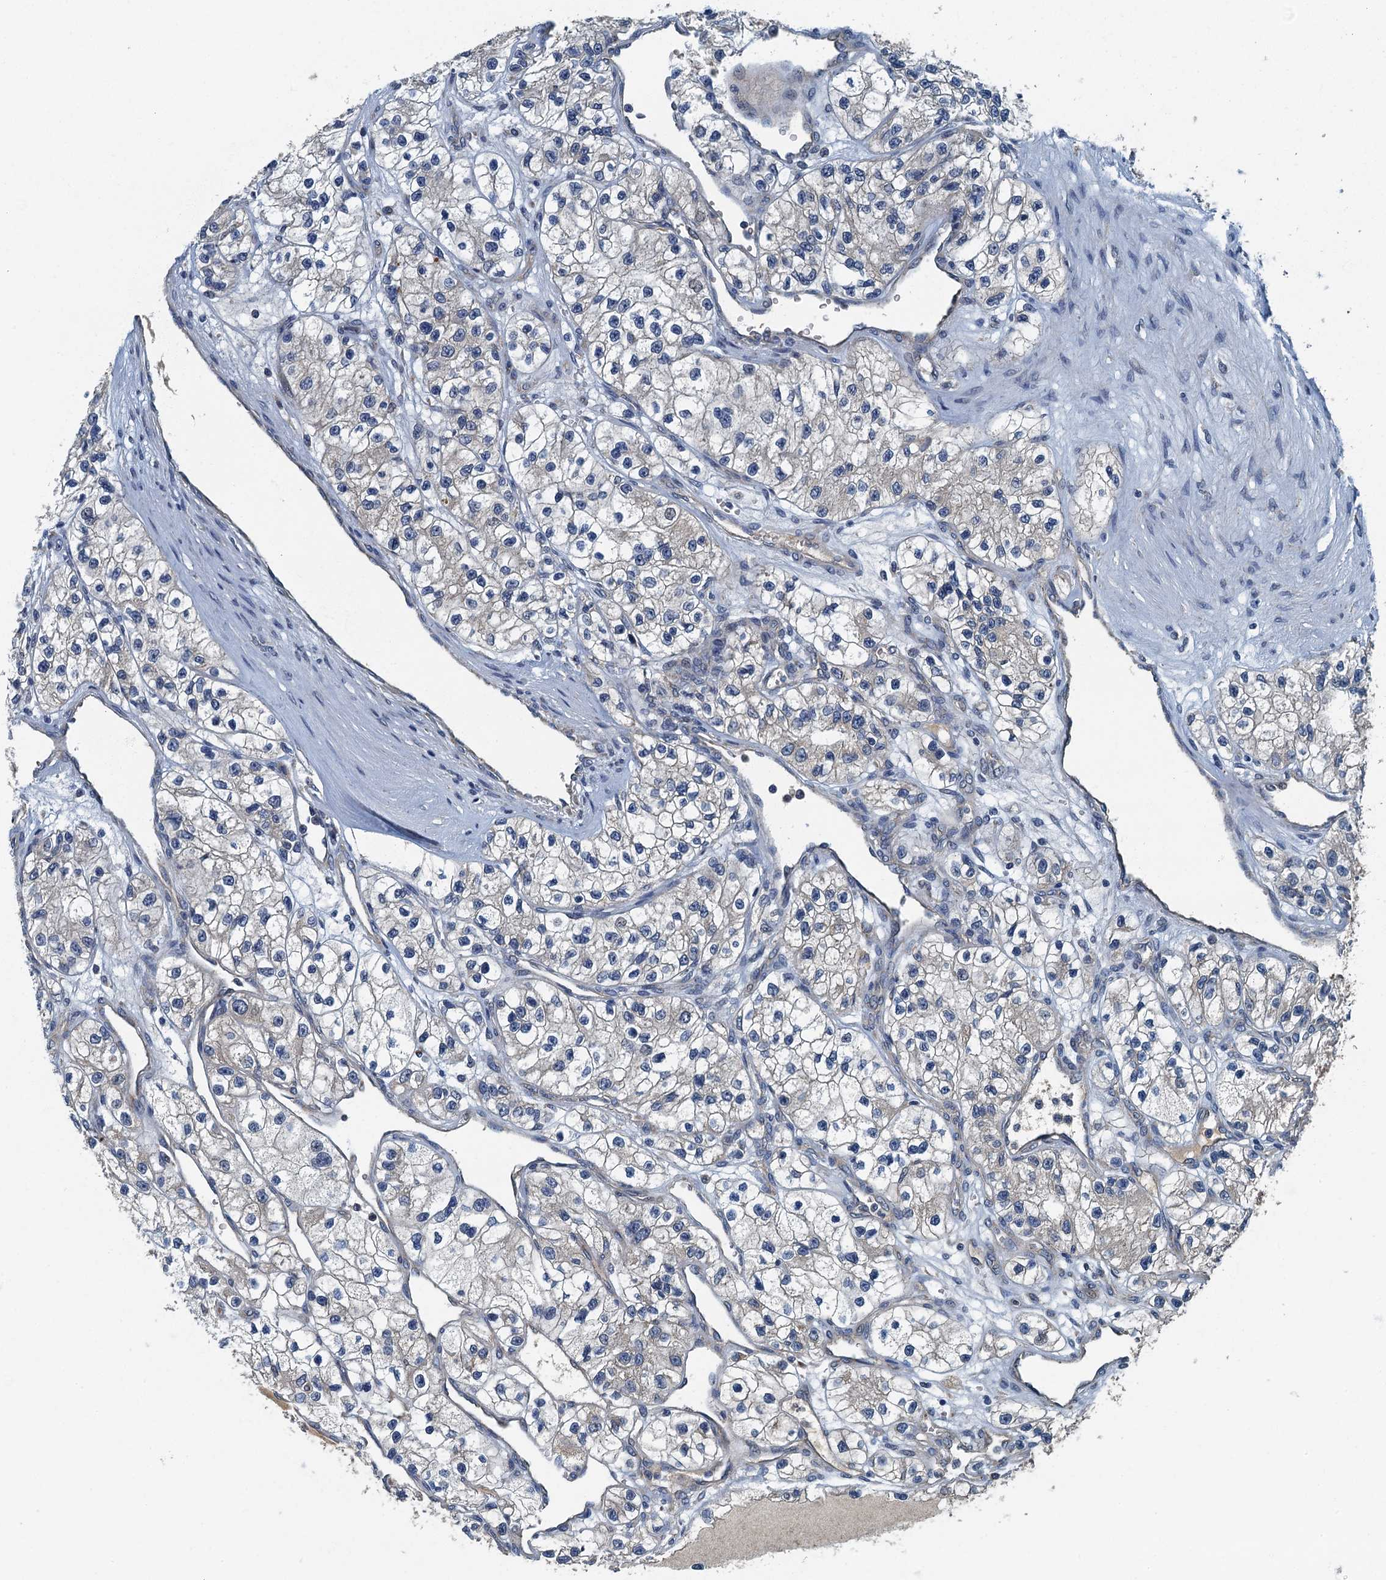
{"staining": {"intensity": "negative", "quantity": "none", "location": "none"}, "tissue": "renal cancer", "cell_type": "Tumor cells", "image_type": "cancer", "snomed": [{"axis": "morphology", "description": "Adenocarcinoma, NOS"}, {"axis": "topography", "description": "Kidney"}], "caption": "High magnification brightfield microscopy of renal cancer (adenocarcinoma) stained with DAB (3,3'-diaminobenzidine) (brown) and counterstained with hematoxylin (blue): tumor cells show no significant positivity. The staining is performed using DAB brown chromogen with nuclei counter-stained in using hematoxylin.", "gene": "DDX49", "patient": {"sex": "female", "age": 57}}